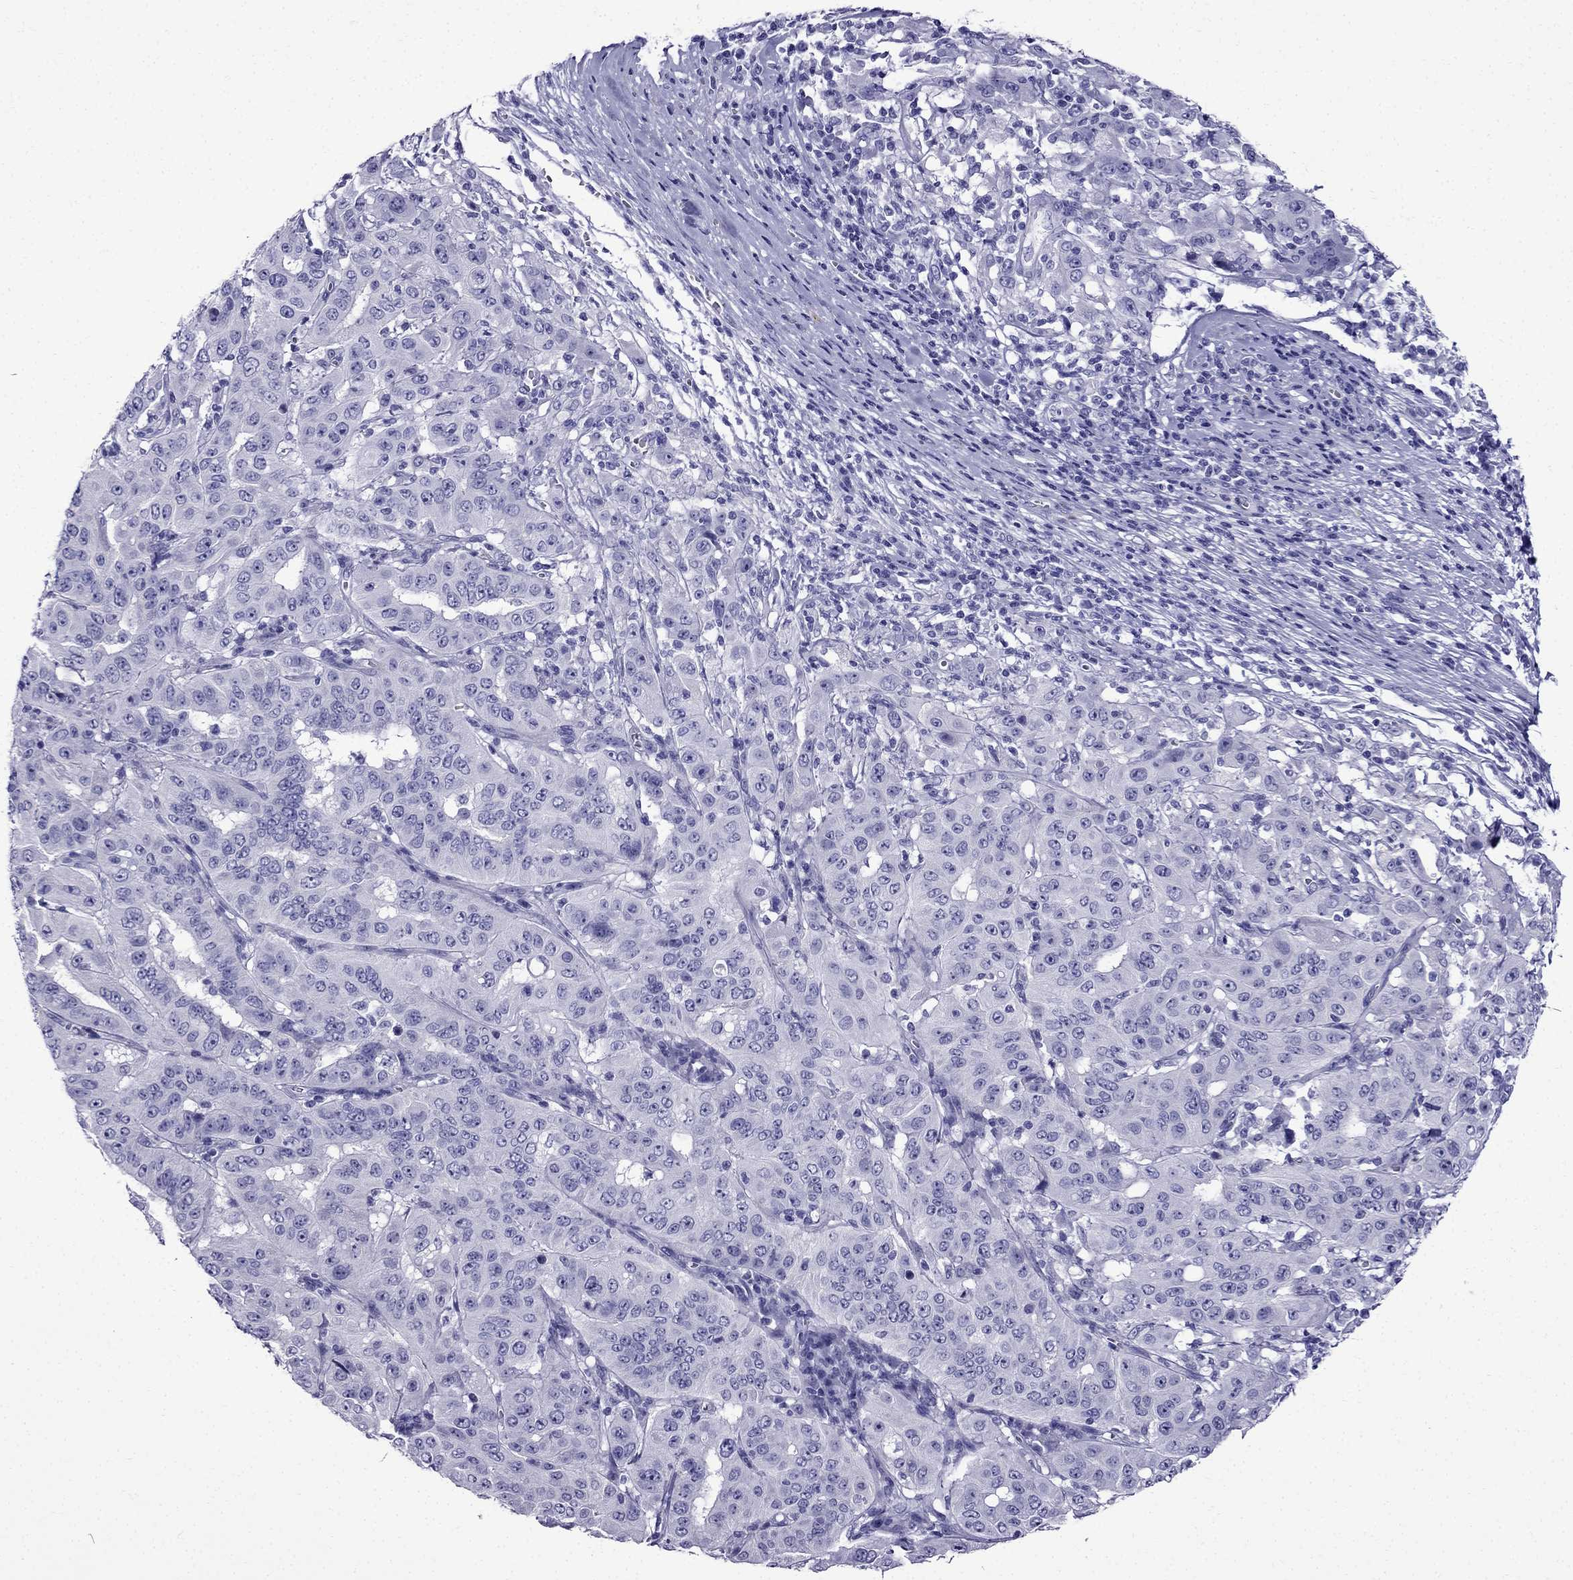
{"staining": {"intensity": "negative", "quantity": "none", "location": "none"}, "tissue": "pancreatic cancer", "cell_type": "Tumor cells", "image_type": "cancer", "snomed": [{"axis": "morphology", "description": "Adenocarcinoma, NOS"}, {"axis": "topography", "description": "Pancreas"}], "caption": "Immunohistochemistry image of human adenocarcinoma (pancreatic) stained for a protein (brown), which demonstrates no staining in tumor cells.", "gene": "ERC2", "patient": {"sex": "male", "age": 63}}